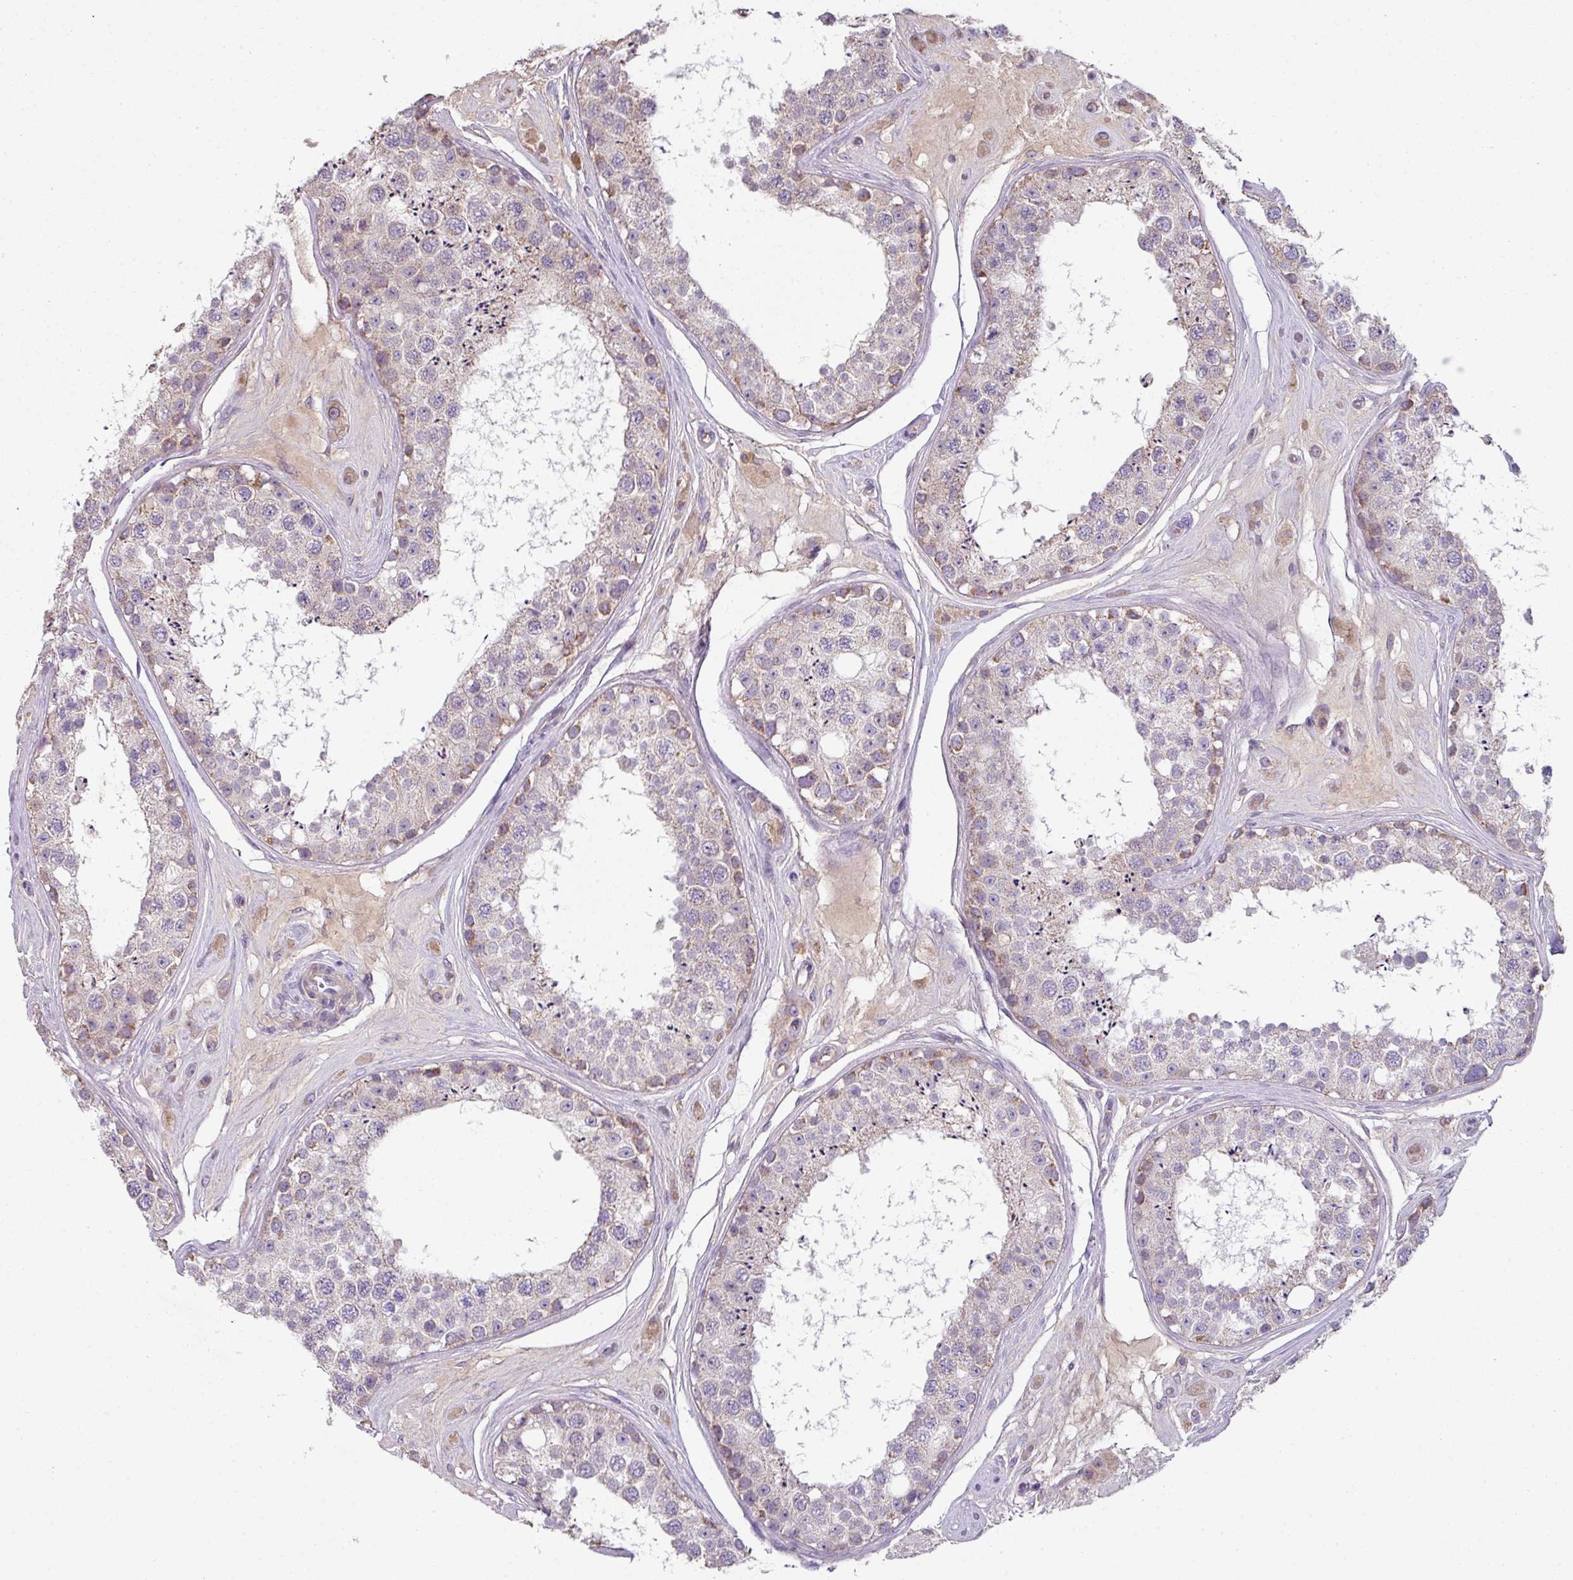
{"staining": {"intensity": "moderate", "quantity": "<25%", "location": "cytoplasmic/membranous"}, "tissue": "testis", "cell_type": "Cells in seminiferous ducts", "image_type": "normal", "snomed": [{"axis": "morphology", "description": "Normal tissue, NOS"}, {"axis": "topography", "description": "Testis"}], "caption": "High-magnification brightfield microscopy of unremarkable testis stained with DAB (brown) and counterstained with hematoxylin (blue). cells in seminiferous ducts exhibit moderate cytoplasmic/membranous expression is identified in about<25% of cells. Immunohistochemistry (ihc) stains the protein in brown and the nuclei are stained blue.", "gene": "LRRC9", "patient": {"sex": "male", "age": 25}}